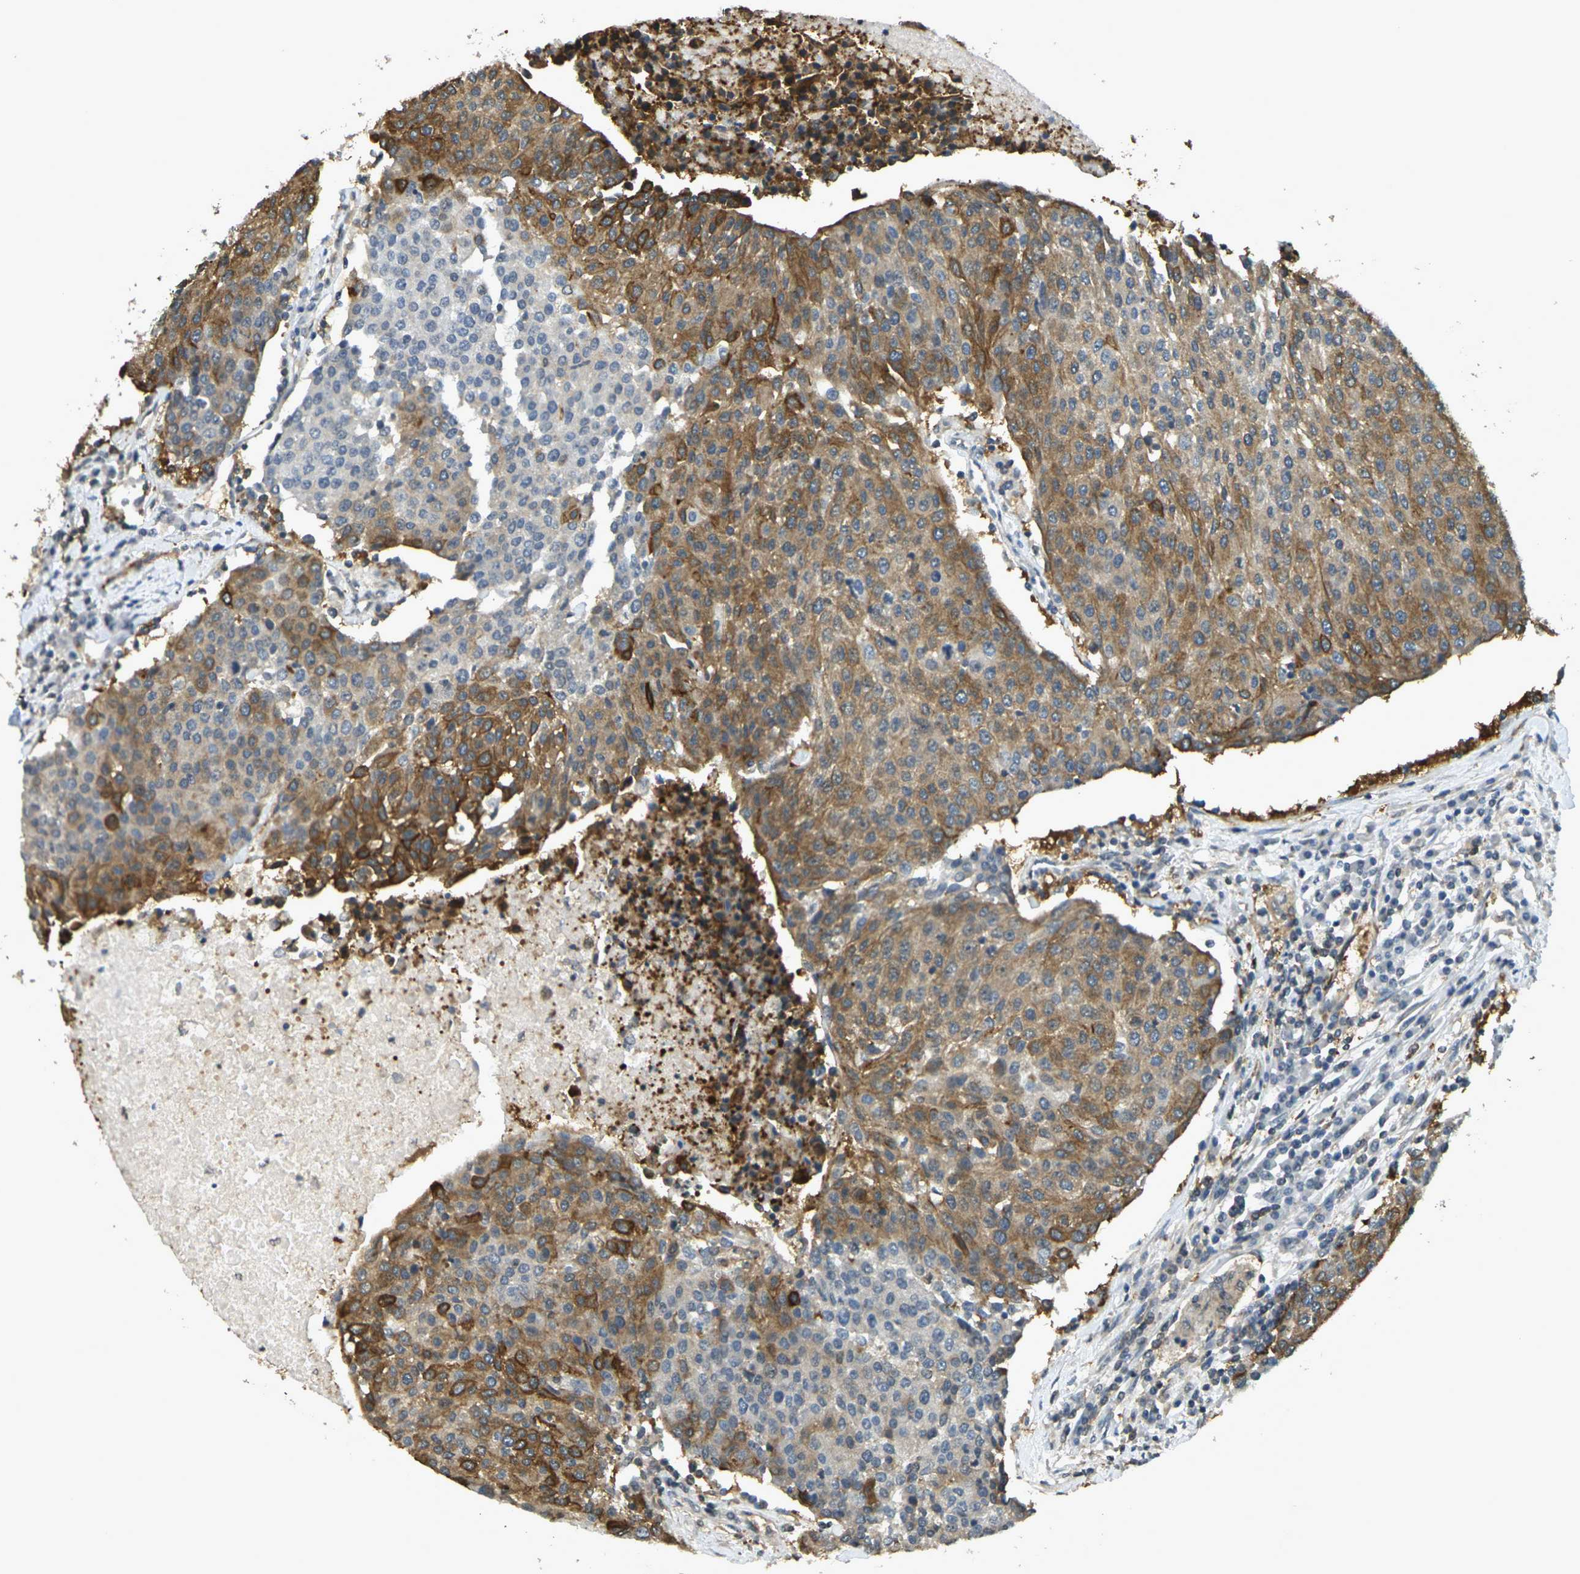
{"staining": {"intensity": "moderate", "quantity": "25%-75%", "location": "cytoplasmic/membranous"}, "tissue": "urothelial cancer", "cell_type": "Tumor cells", "image_type": "cancer", "snomed": [{"axis": "morphology", "description": "Urothelial carcinoma, High grade"}, {"axis": "topography", "description": "Urinary bladder"}], "caption": "Approximately 25%-75% of tumor cells in urothelial cancer exhibit moderate cytoplasmic/membranous protein expression as visualized by brown immunohistochemical staining.", "gene": "CAST", "patient": {"sex": "female", "age": 85}}